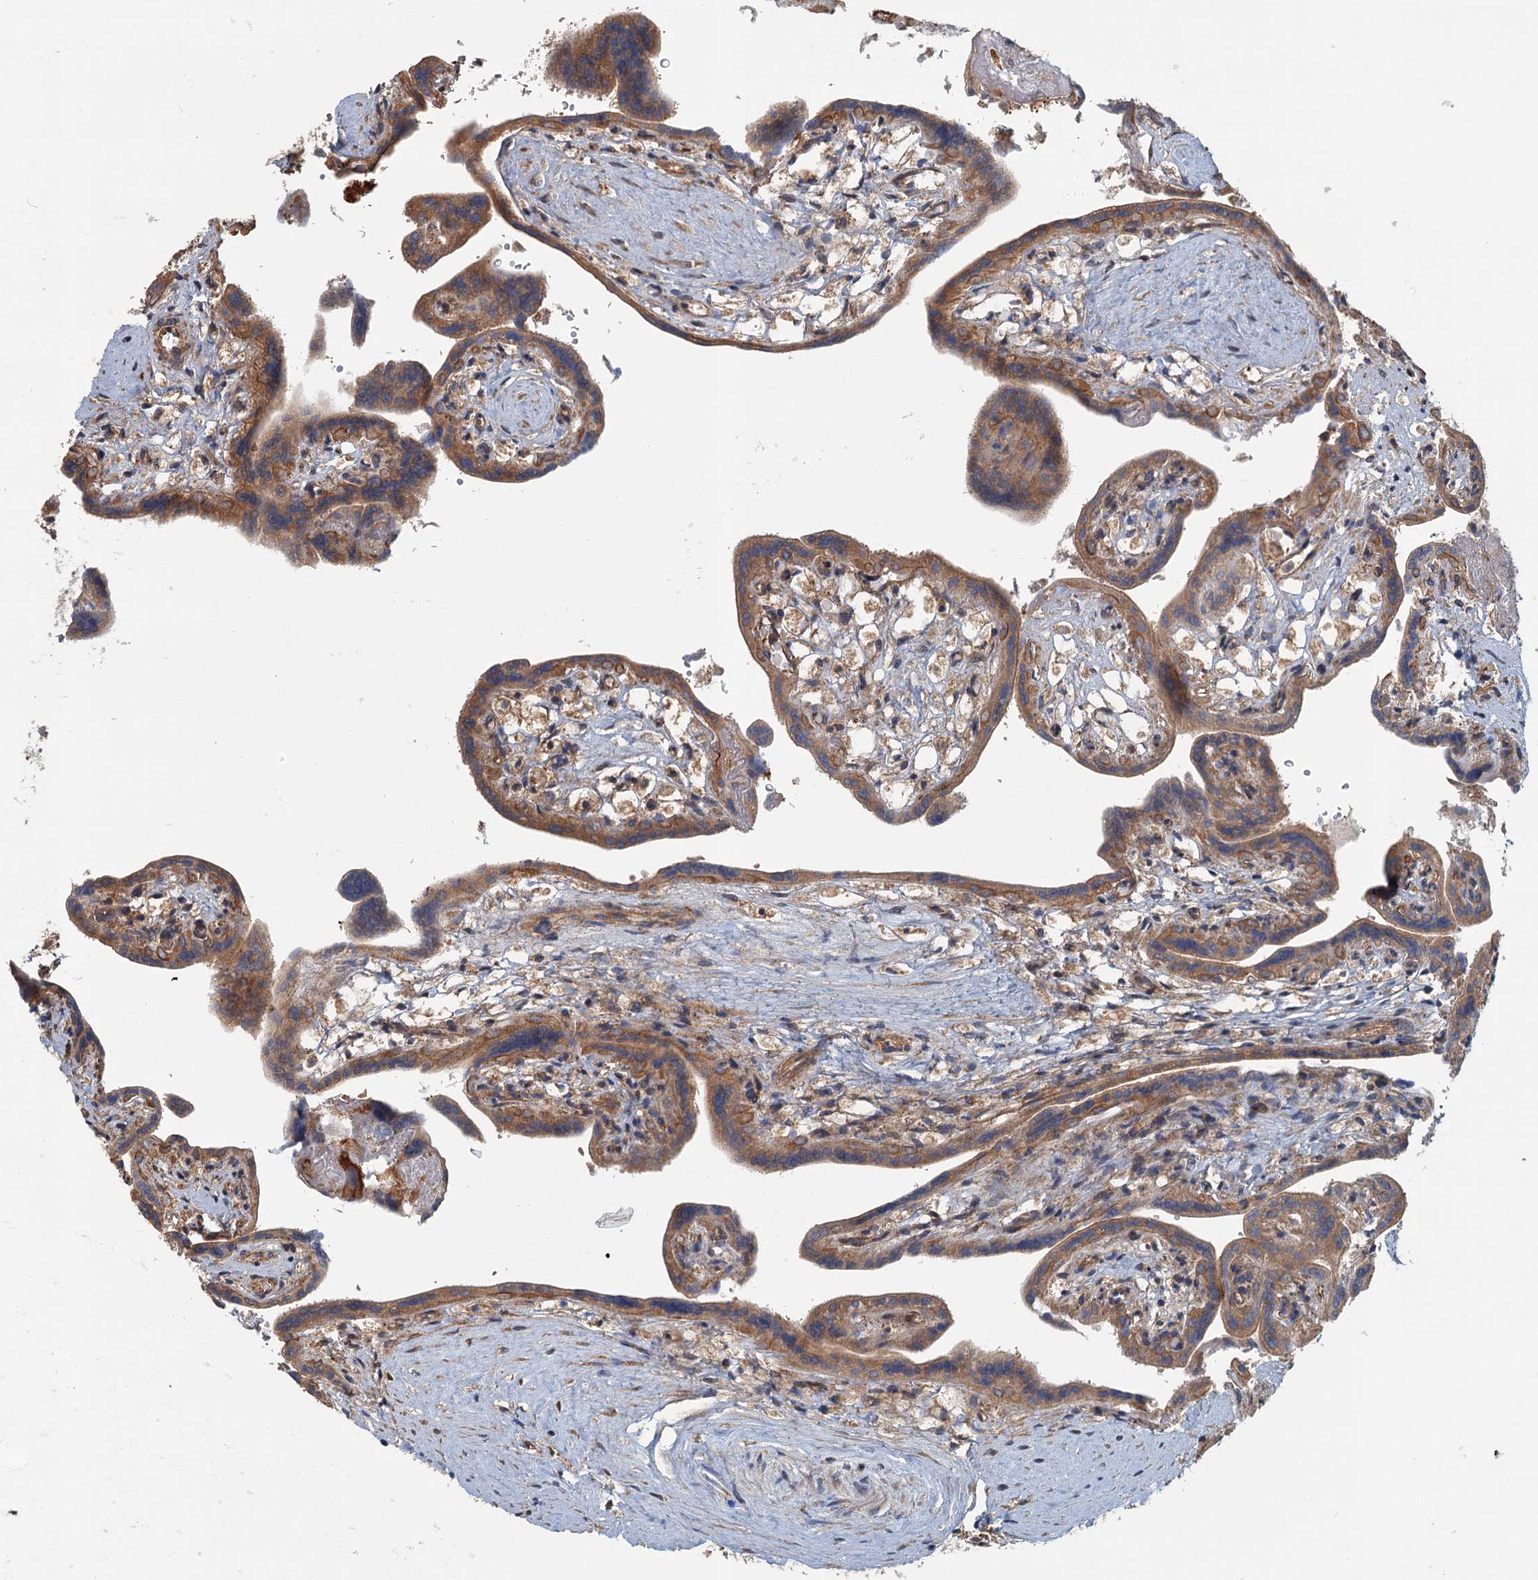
{"staining": {"intensity": "moderate", "quantity": ">75%", "location": "cytoplasmic/membranous"}, "tissue": "placenta", "cell_type": "Decidual cells", "image_type": "normal", "snomed": [{"axis": "morphology", "description": "Normal tissue, NOS"}, {"axis": "topography", "description": "Placenta"}], "caption": "Moderate cytoplasmic/membranous expression is identified in about >75% of decidual cells in benign placenta. The staining was performed using DAB to visualize the protein expression in brown, while the nuclei were stained in blue with hematoxylin (Magnification: 20x).", "gene": "ZNF527", "patient": {"sex": "female", "age": 37}}